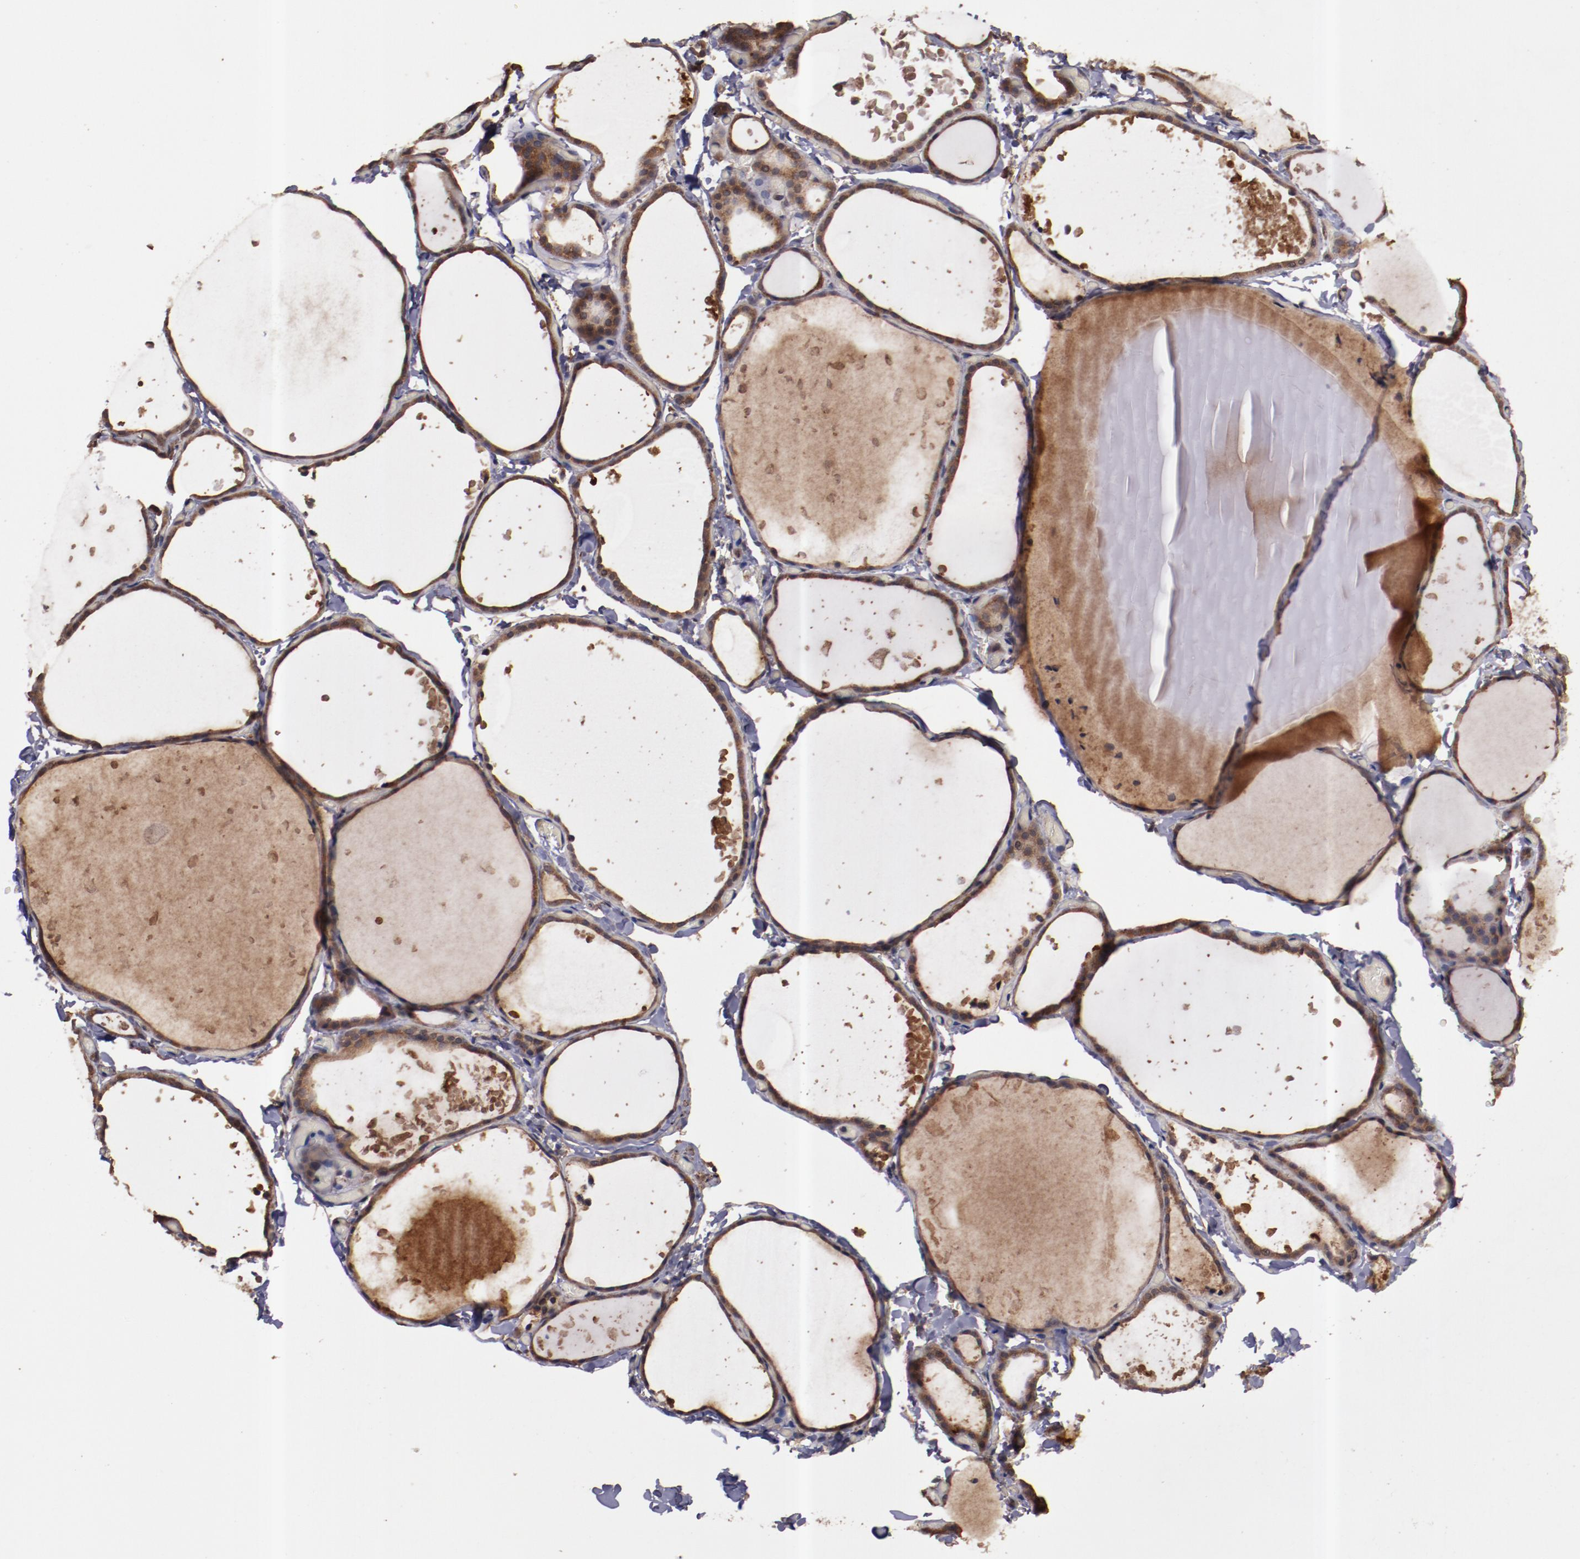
{"staining": {"intensity": "moderate", "quantity": ">75%", "location": "cytoplasmic/membranous"}, "tissue": "thyroid gland", "cell_type": "Glandular cells", "image_type": "normal", "snomed": [{"axis": "morphology", "description": "Normal tissue, NOS"}, {"axis": "topography", "description": "Thyroid gland"}], "caption": "This photomicrograph reveals immunohistochemistry (IHC) staining of benign human thyroid gland, with medium moderate cytoplasmic/membranous positivity in approximately >75% of glandular cells.", "gene": "TXNDC16", "patient": {"sex": "female", "age": 22}}